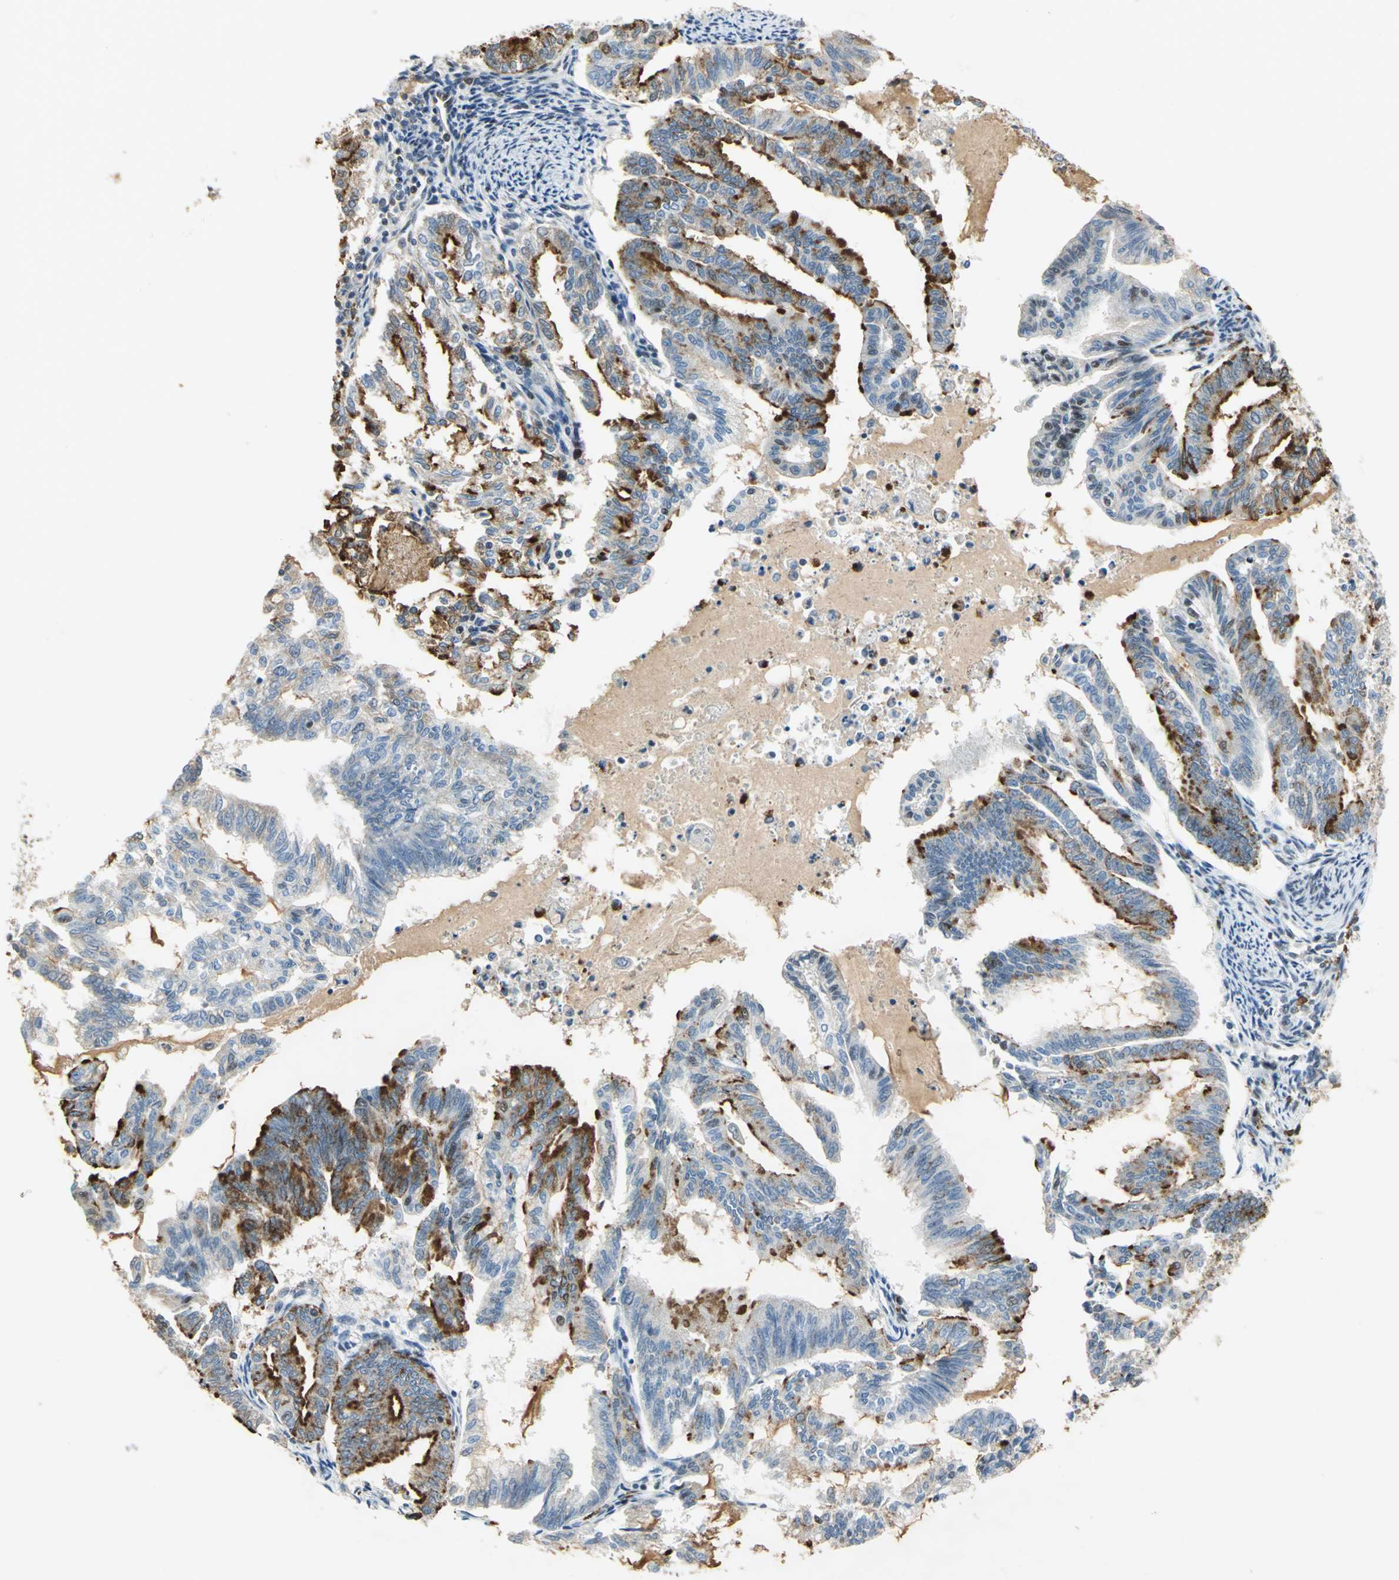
{"staining": {"intensity": "strong", "quantity": "25%-75%", "location": "cytoplasmic/membranous,nuclear"}, "tissue": "endometrial cancer", "cell_type": "Tumor cells", "image_type": "cancer", "snomed": [{"axis": "morphology", "description": "Adenocarcinoma, NOS"}, {"axis": "topography", "description": "Endometrium"}], "caption": "A histopathology image showing strong cytoplasmic/membranous and nuclear expression in approximately 25%-75% of tumor cells in adenocarcinoma (endometrial), as visualized by brown immunohistochemical staining.", "gene": "CCNT1", "patient": {"sex": "female", "age": 79}}